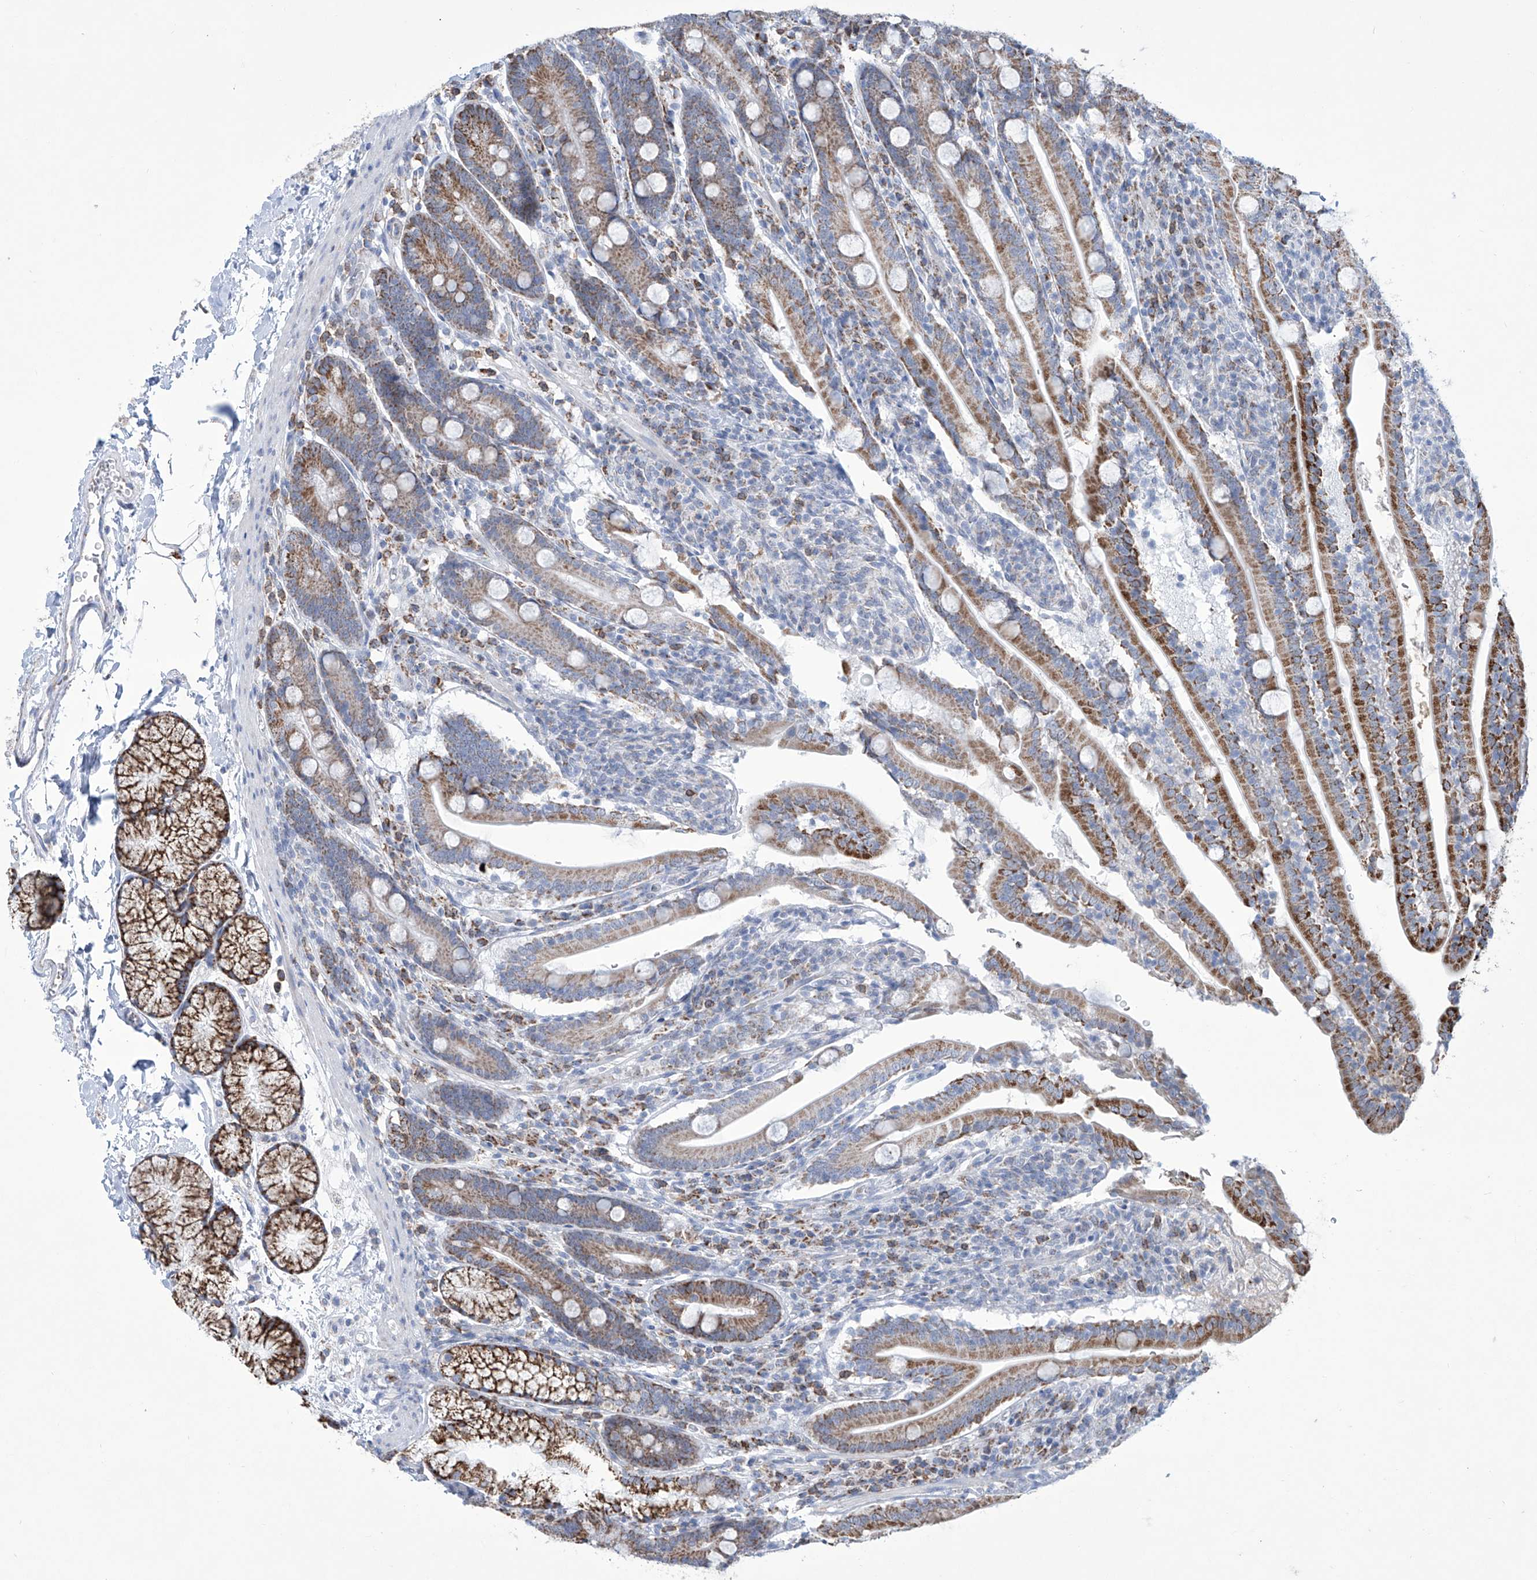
{"staining": {"intensity": "strong", "quantity": "25%-75%", "location": "cytoplasmic/membranous"}, "tissue": "duodenum", "cell_type": "Glandular cells", "image_type": "normal", "snomed": [{"axis": "morphology", "description": "Normal tissue, NOS"}, {"axis": "topography", "description": "Duodenum"}], "caption": "Protein expression analysis of unremarkable human duodenum reveals strong cytoplasmic/membranous staining in about 25%-75% of glandular cells.", "gene": "ALDH6A1", "patient": {"sex": "male", "age": 35}}